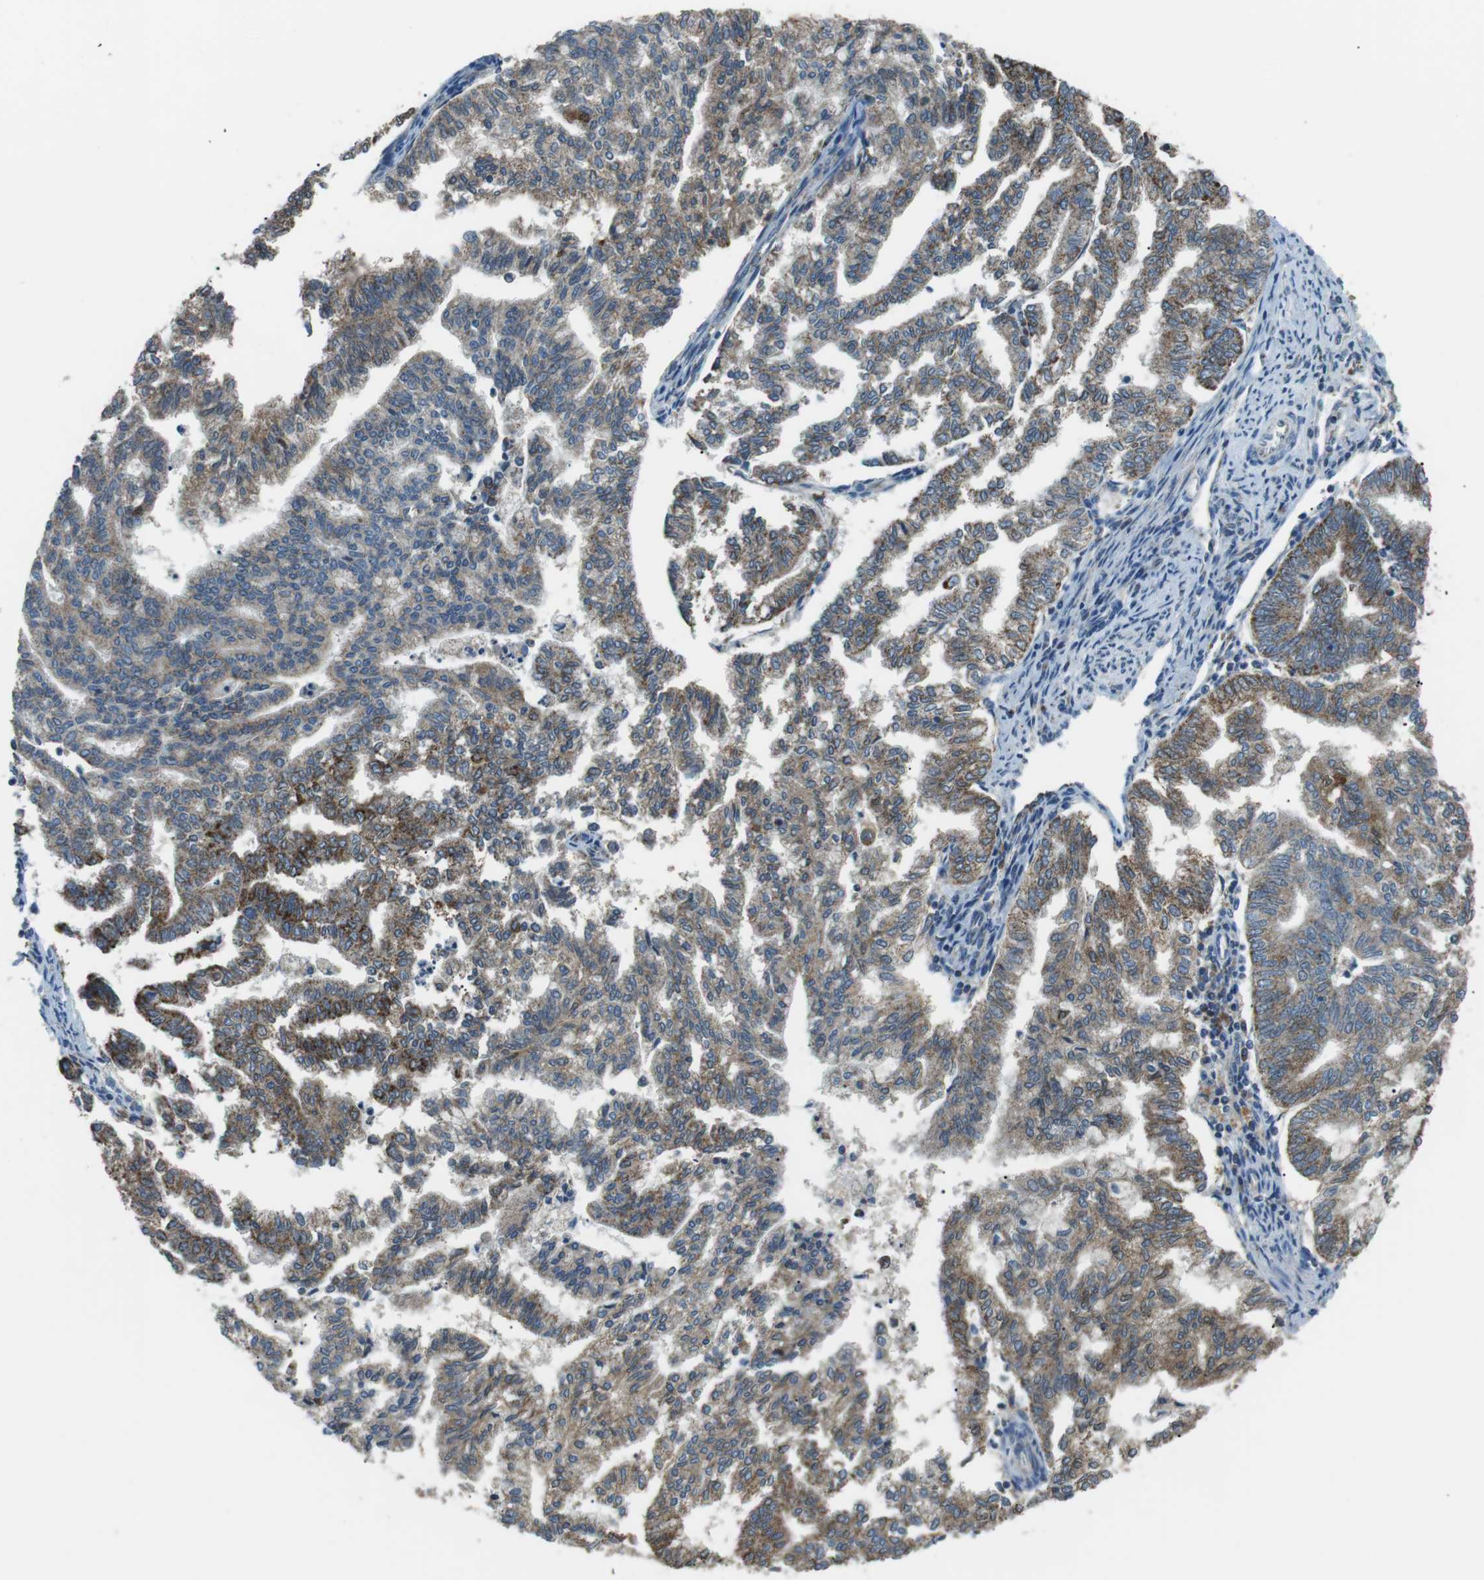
{"staining": {"intensity": "moderate", "quantity": ">75%", "location": "cytoplasmic/membranous"}, "tissue": "endometrial cancer", "cell_type": "Tumor cells", "image_type": "cancer", "snomed": [{"axis": "morphology", "description": "Adenocarcinoma, NOS"}, {"axis": "topography", "description": "Endometrium"}], "caption": "DAB immunohistochemical staining of adenocarcinoma (endometrial) shows moderate cytoplasmic/membranous protein staining in about >75% of tumor cells.", "gene": "BACE1", "patient": {"sex": "female", "age": 79}}